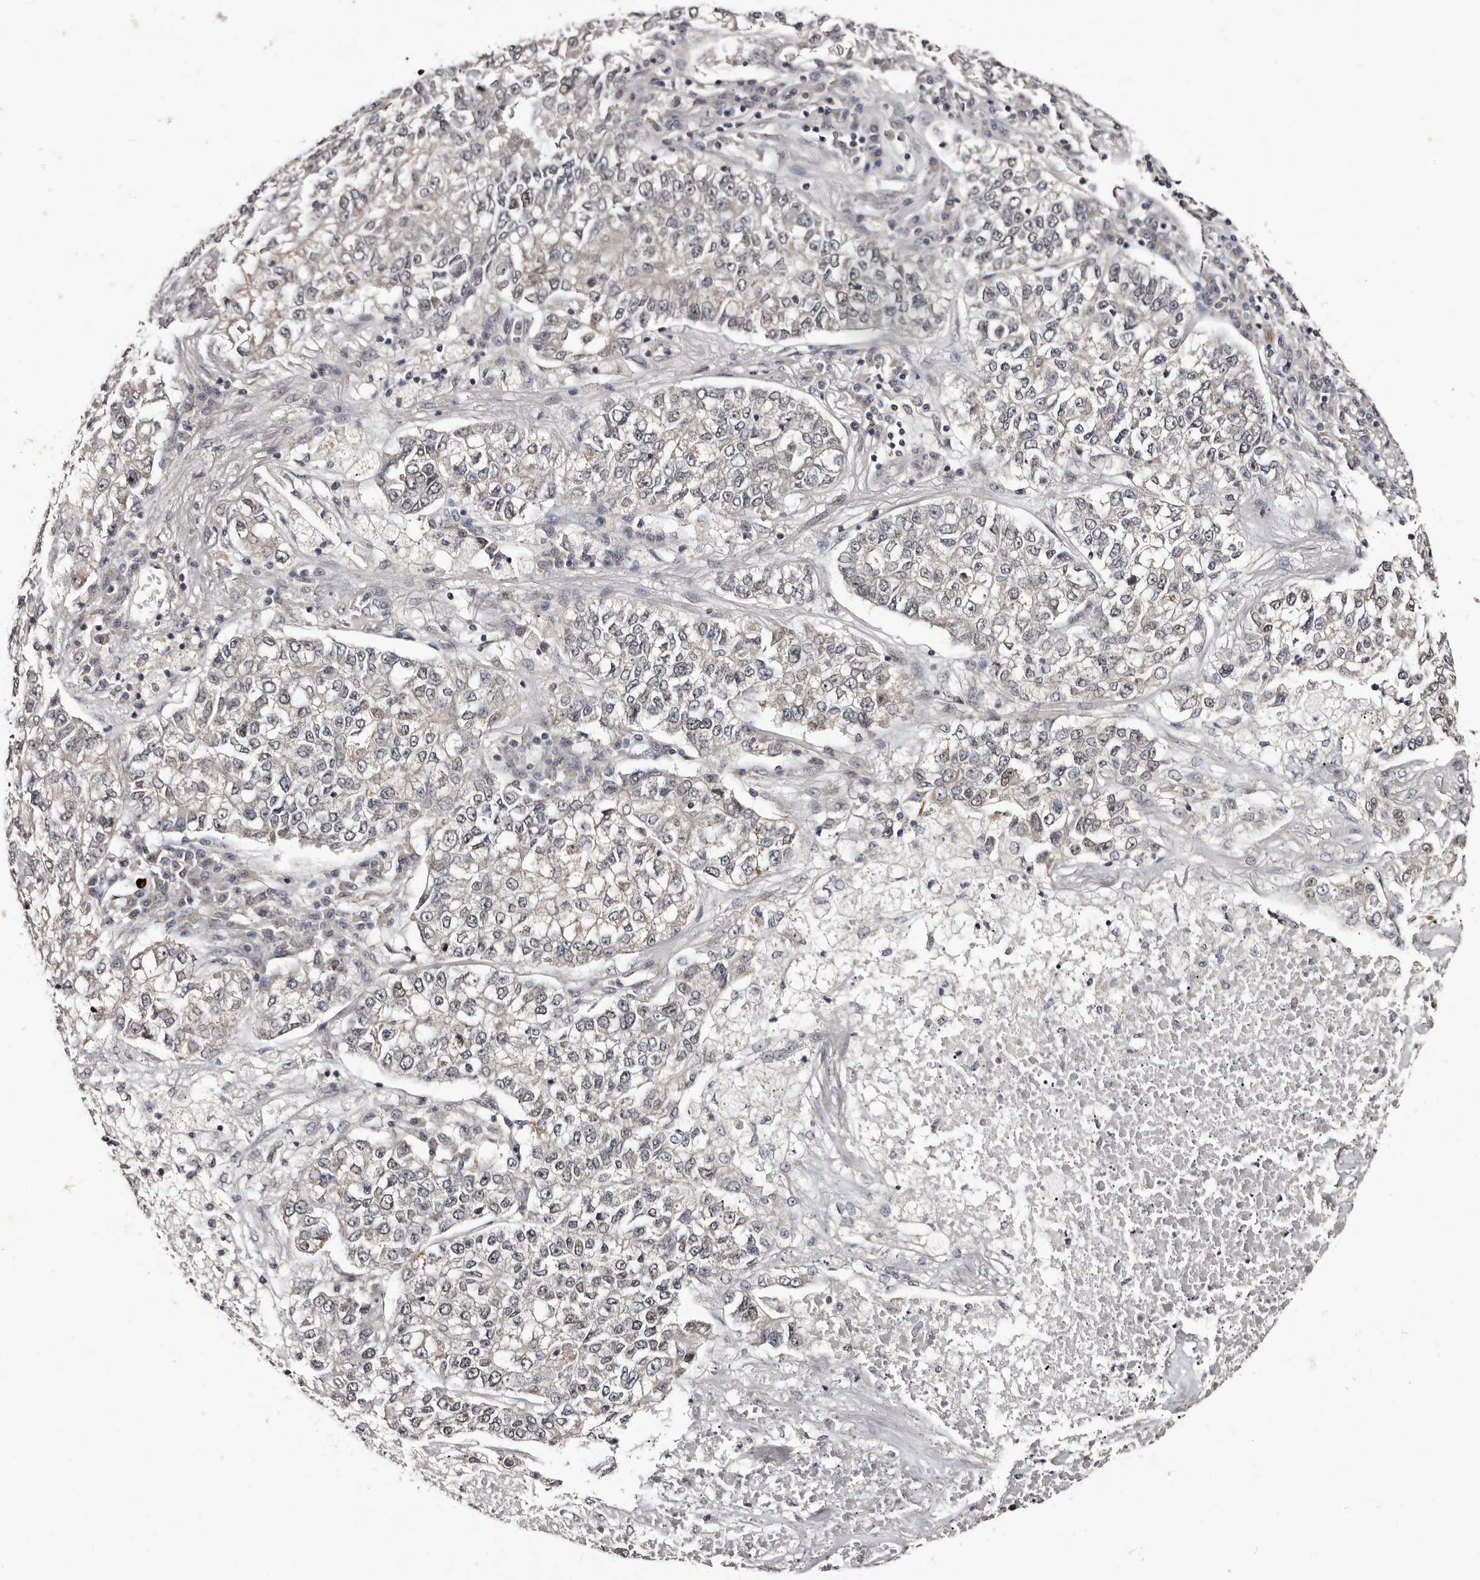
{"staining": {"intensity": "weak", "quantity": "<25%", "location": "nuclear"}, "tissue": "lung cancer", "cell_type": "Tumor cells", "image_type": "cancer", "snomed": [{"axis": "morphology", "description": "Adenocarcinoma, NOS"}, {"axis": "topography", "description": "Lung"}], "caption": "DAB (3,3'-diaminobenzidine) immunohistochemical staining of lung cancer displays no significant expression in tumor cells.", "gene": "TBC1D22B", "patient": {"sex": "male", "age": 49}}